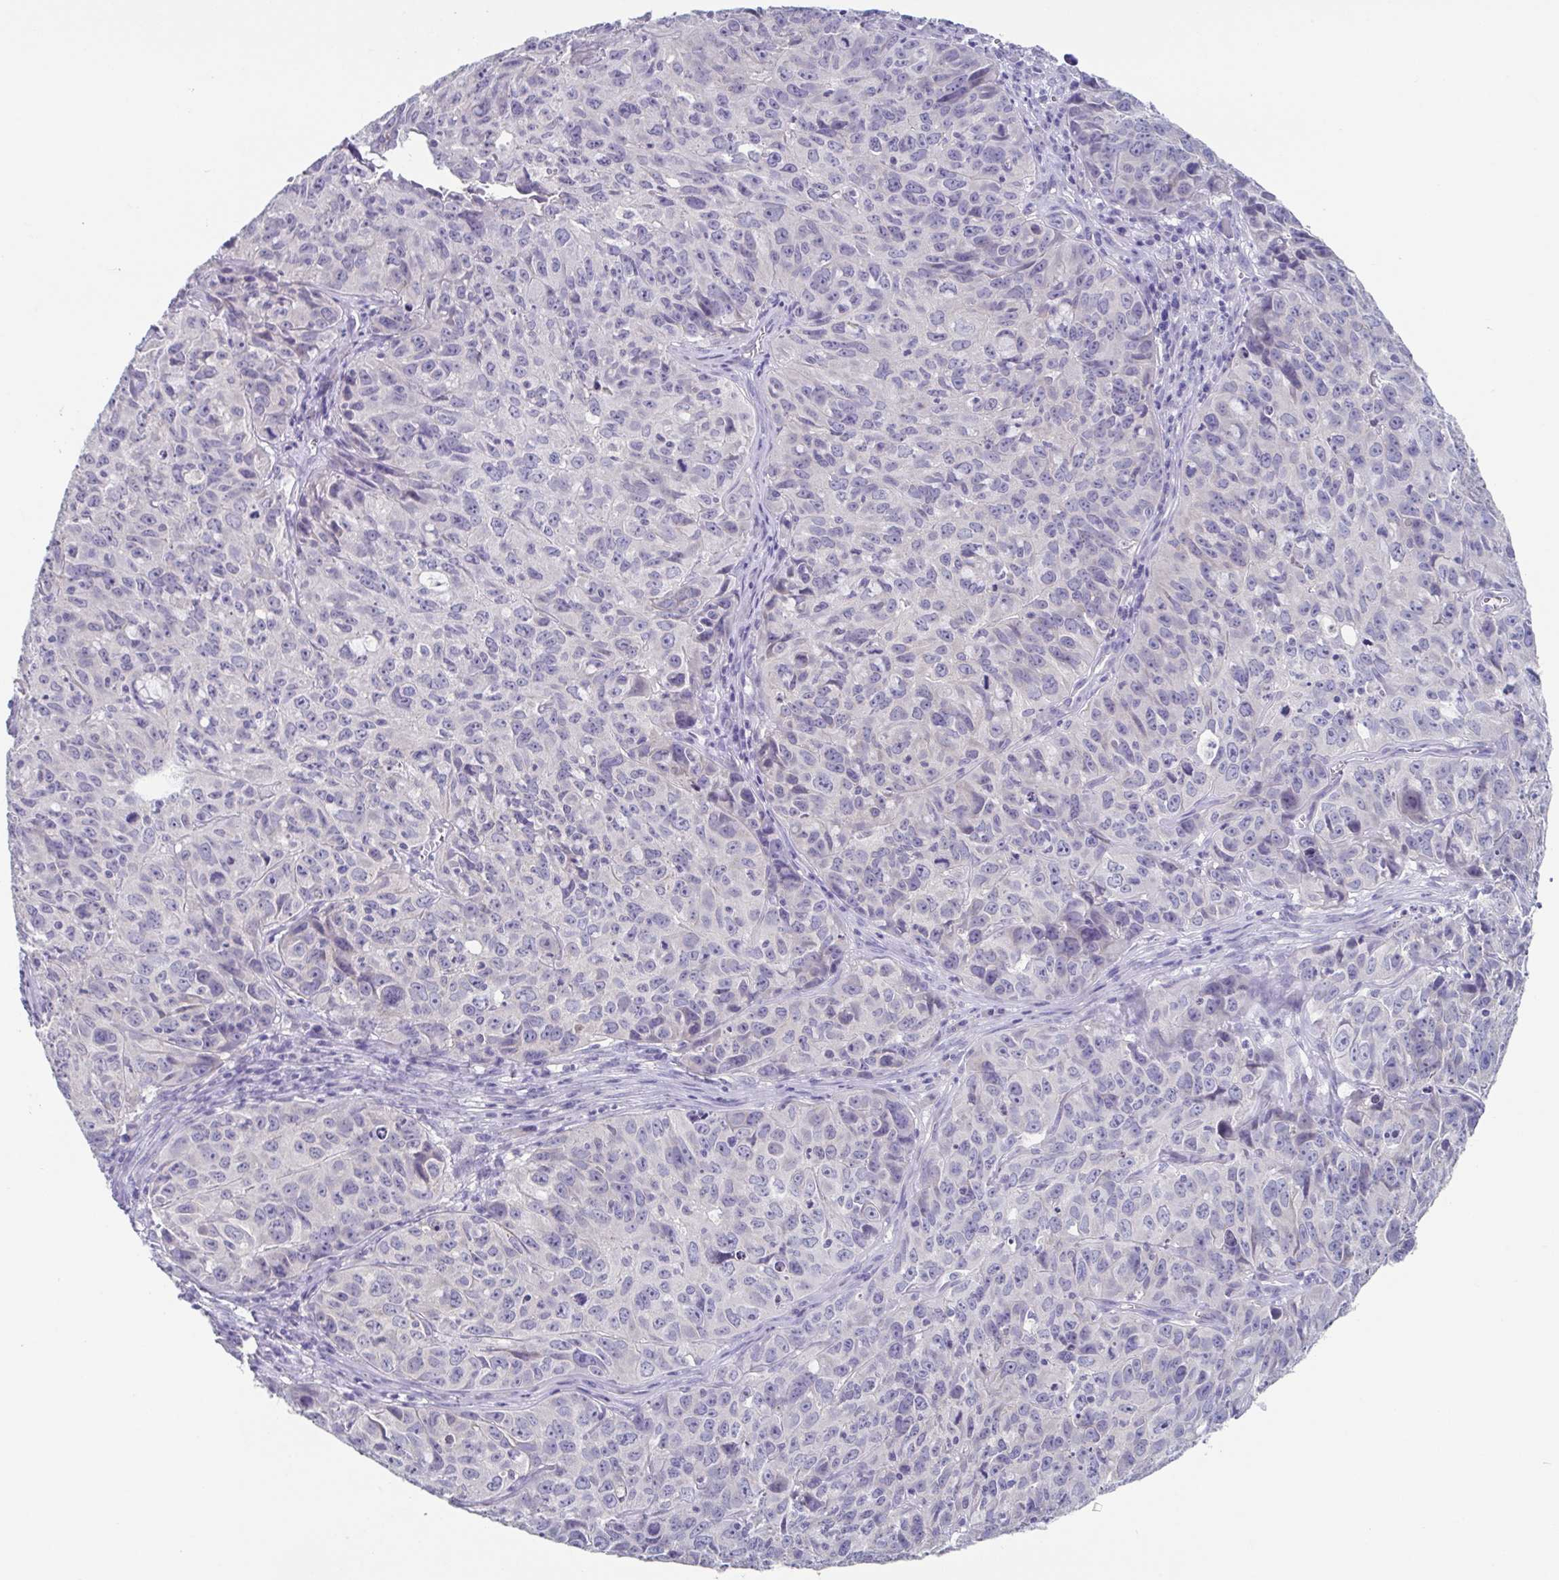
{"staining": {"intensity": "negative", "quantity": "none", "location": "none"}, "tissue": "cervical cancer", "cell_type": "Tumor cells", "image_type": "cancer", "snomed": [{"axis": "morphology", "description": "Squamous cell carcinoma, NOS"}, {"axis": "topography", "description": "Cervix"}], "caption": "IHC of cervical cancer (squamous cell carcinoma) displays no positivity in tumor cells.", "gene": "RDH11", "patient": {"sex": "female", "age": 28}}